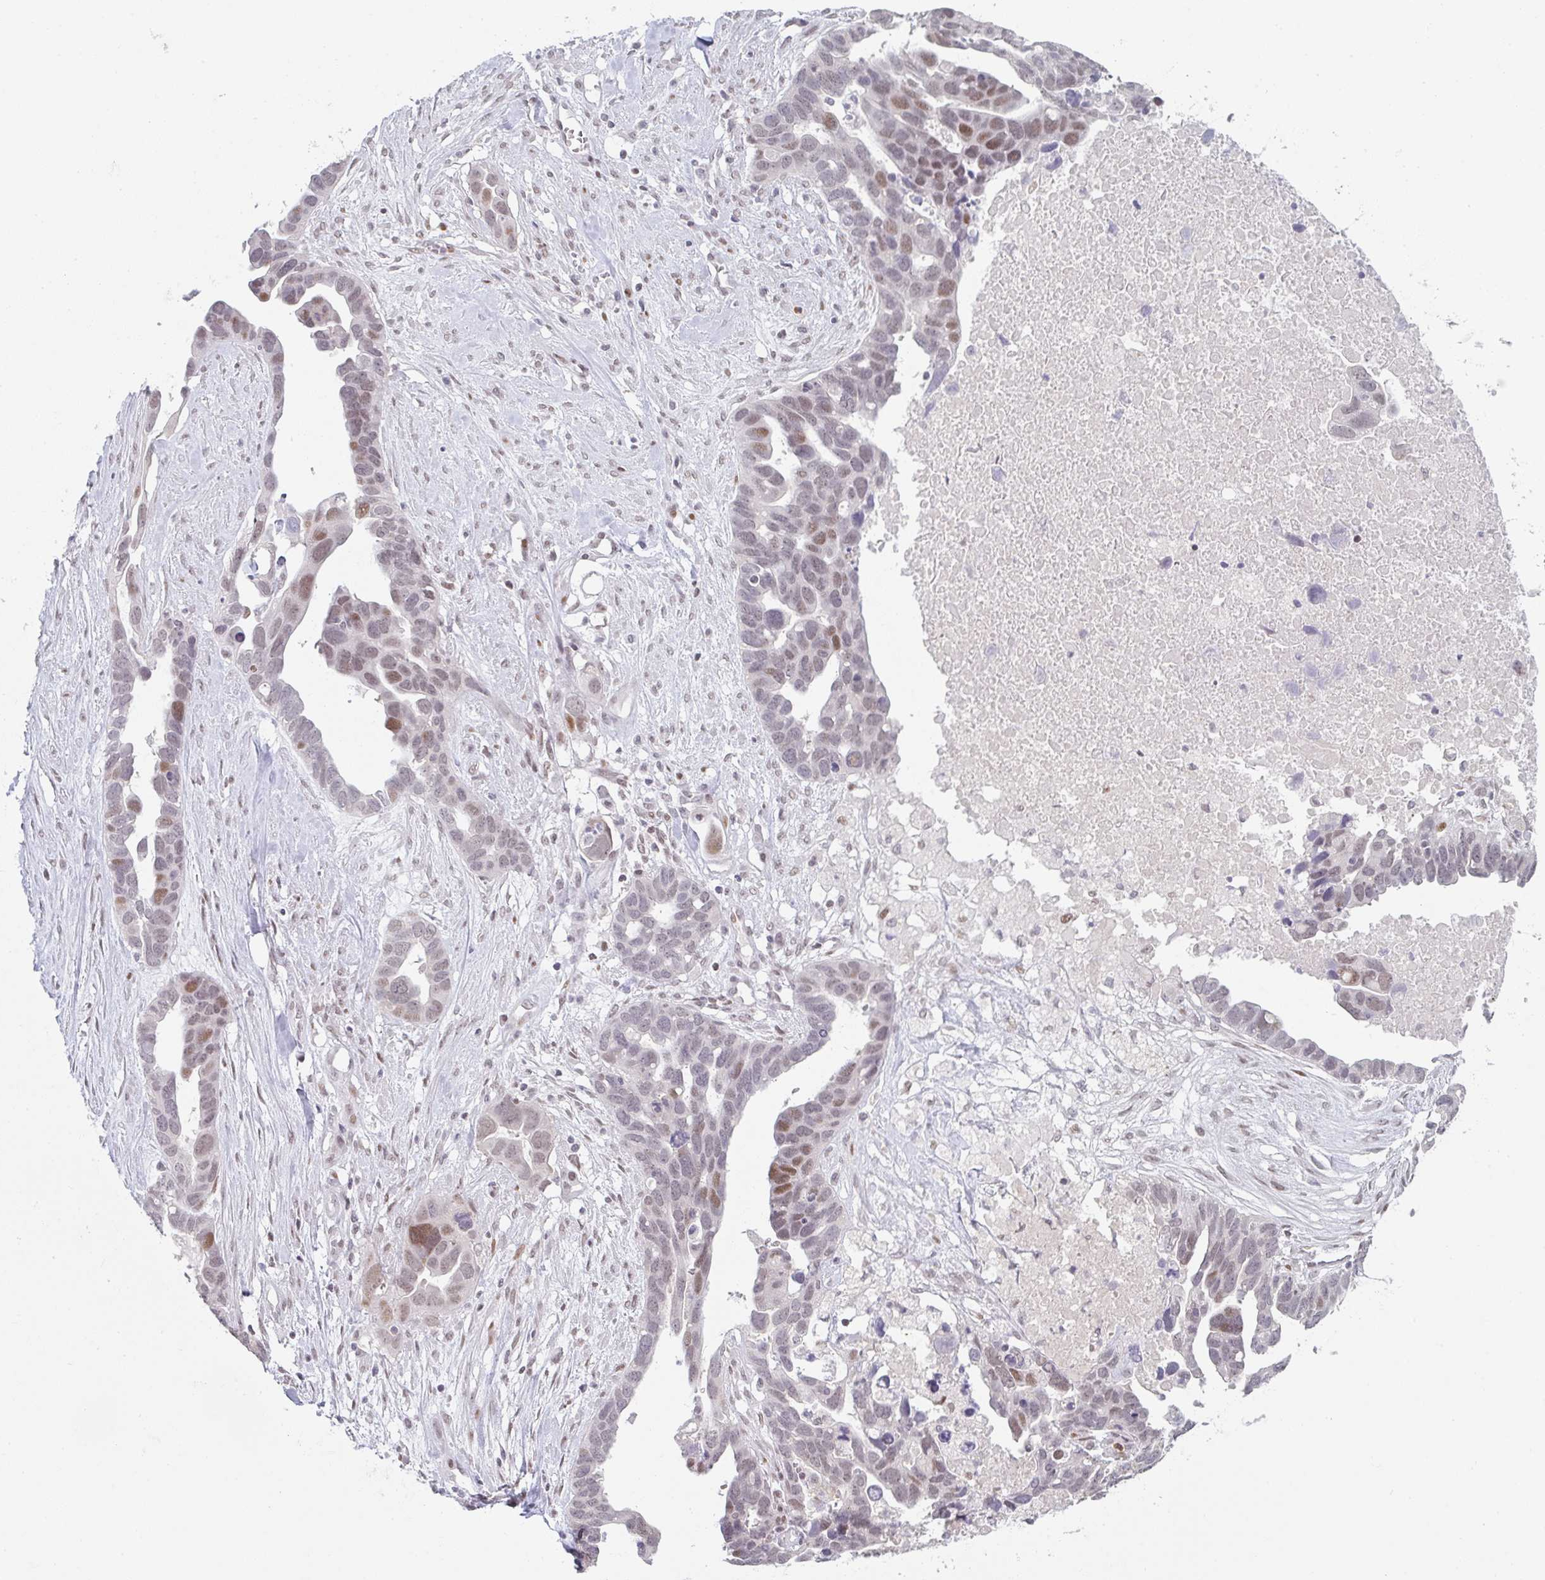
{"staining": {"intensity": "moderate", "quantity": "<25%", "location": "nuclear"}, "tissue": "ovarian cancer", "cell_type": "Tumor cells", "image_type": "cancer", "snomed": [{"axis": "morphology", "description": "Cystadenocarcinoma, serous, NOS"}, {"axis": "topography", "description": "Ovary"}], "caption": "Protein analysis of ovarian serous cystadenocarcinoma tissue displays moderate nuclear staining in about <25% of tumor cells.", "gene": "LIN54", "patient": {"sex": "female", "age": 54}}